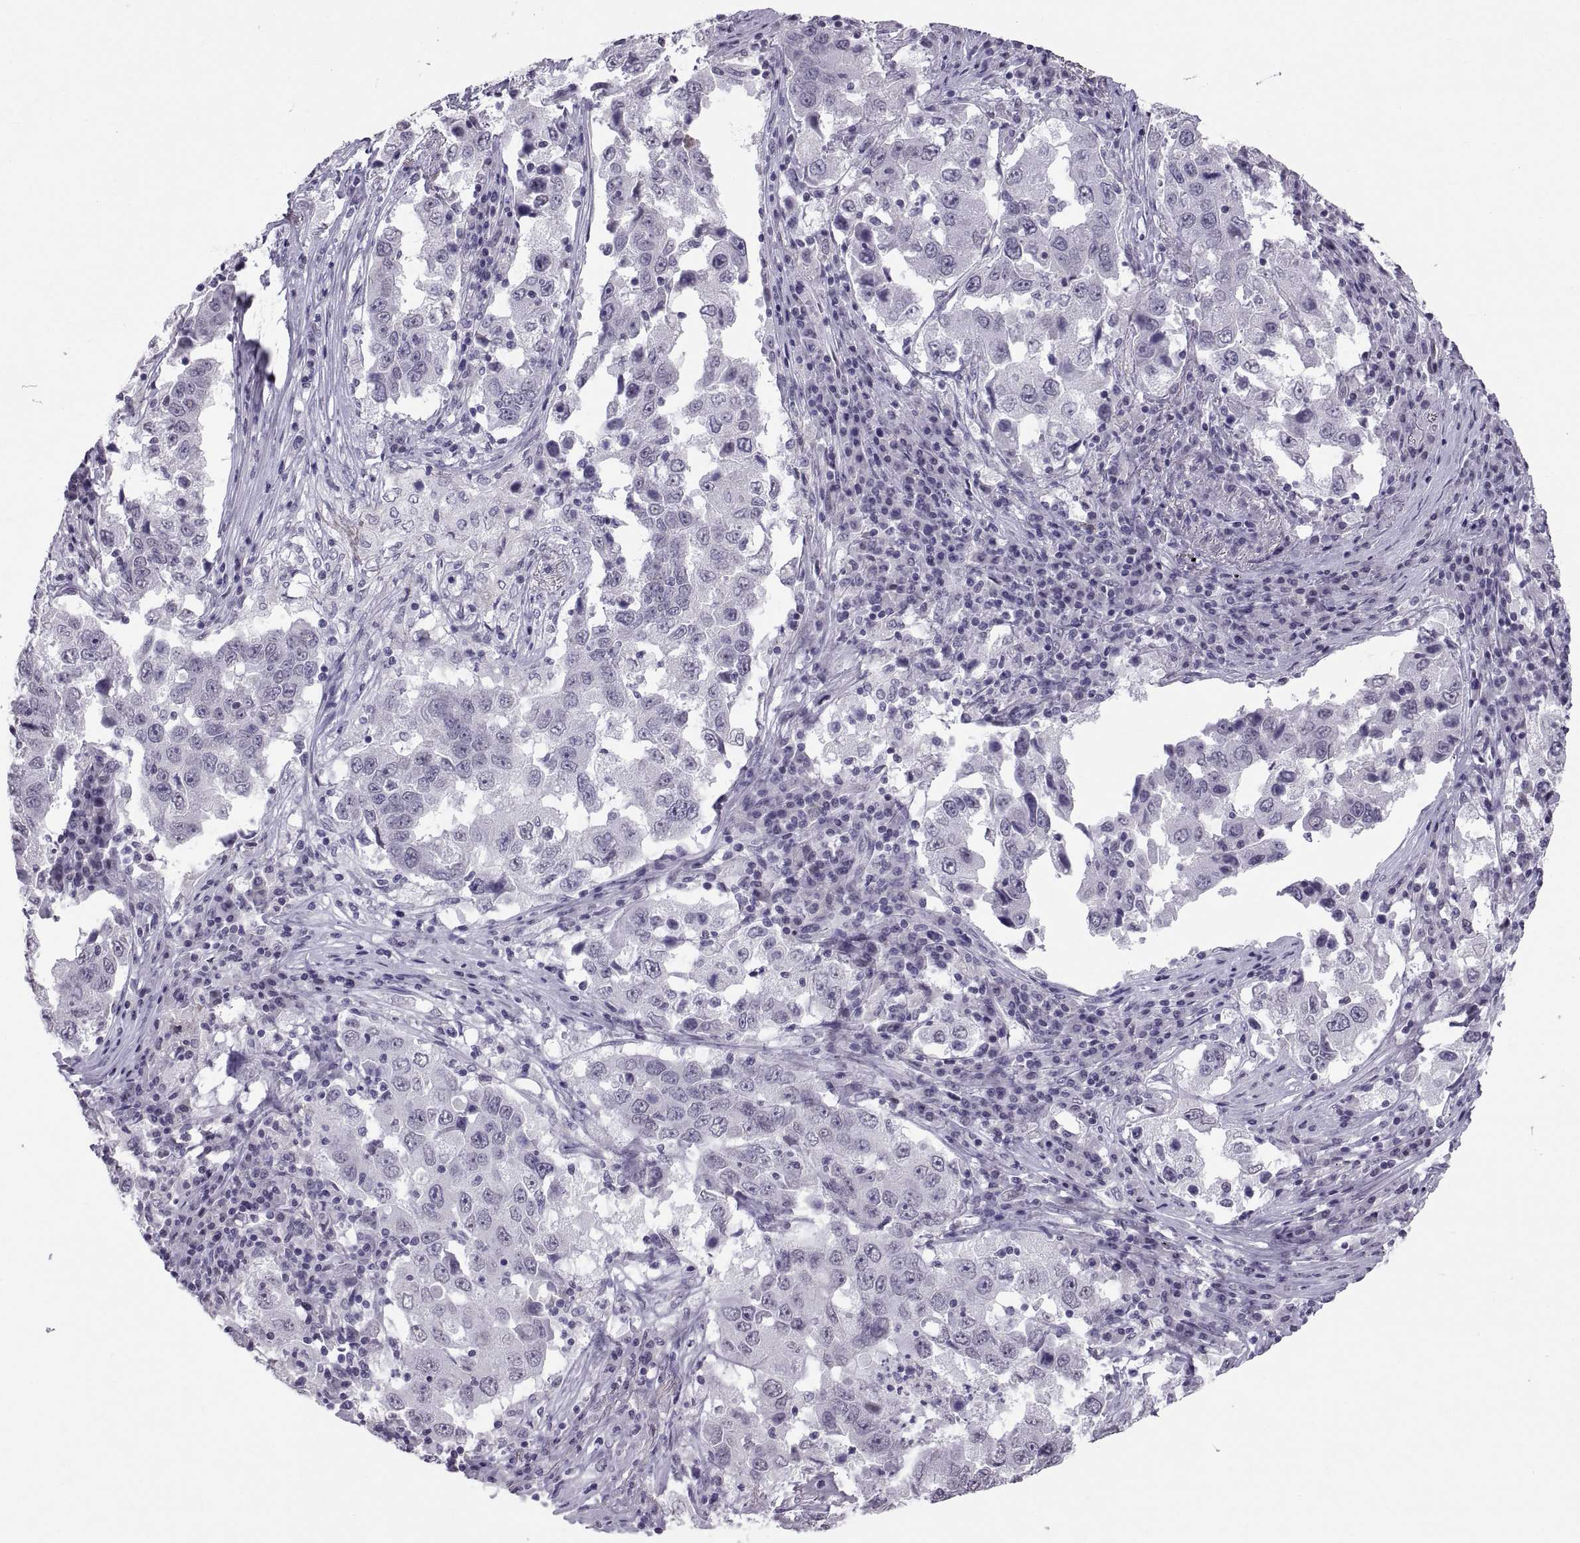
{"staining": {"intensity": "negative", "quantity": "none", "location": "none"}, "tissue": "lung cancer", "cell_type": "Tumor cells", "image_type": "cancer", "snomed": [{"axis": "morphology", "description": "Adenocarcinoma, NOS"}, {"axis": "topography", "description": "Lung"}], "caption": "This is a photomicrograph of immunohistochemistry staining of lung cancer, which shows no positivity in tumor cells. (Brightfield microscopy of DAB IHC at high magnification).", "gene": "KRT77", "patient": {"sex": "male", "age": 73}}